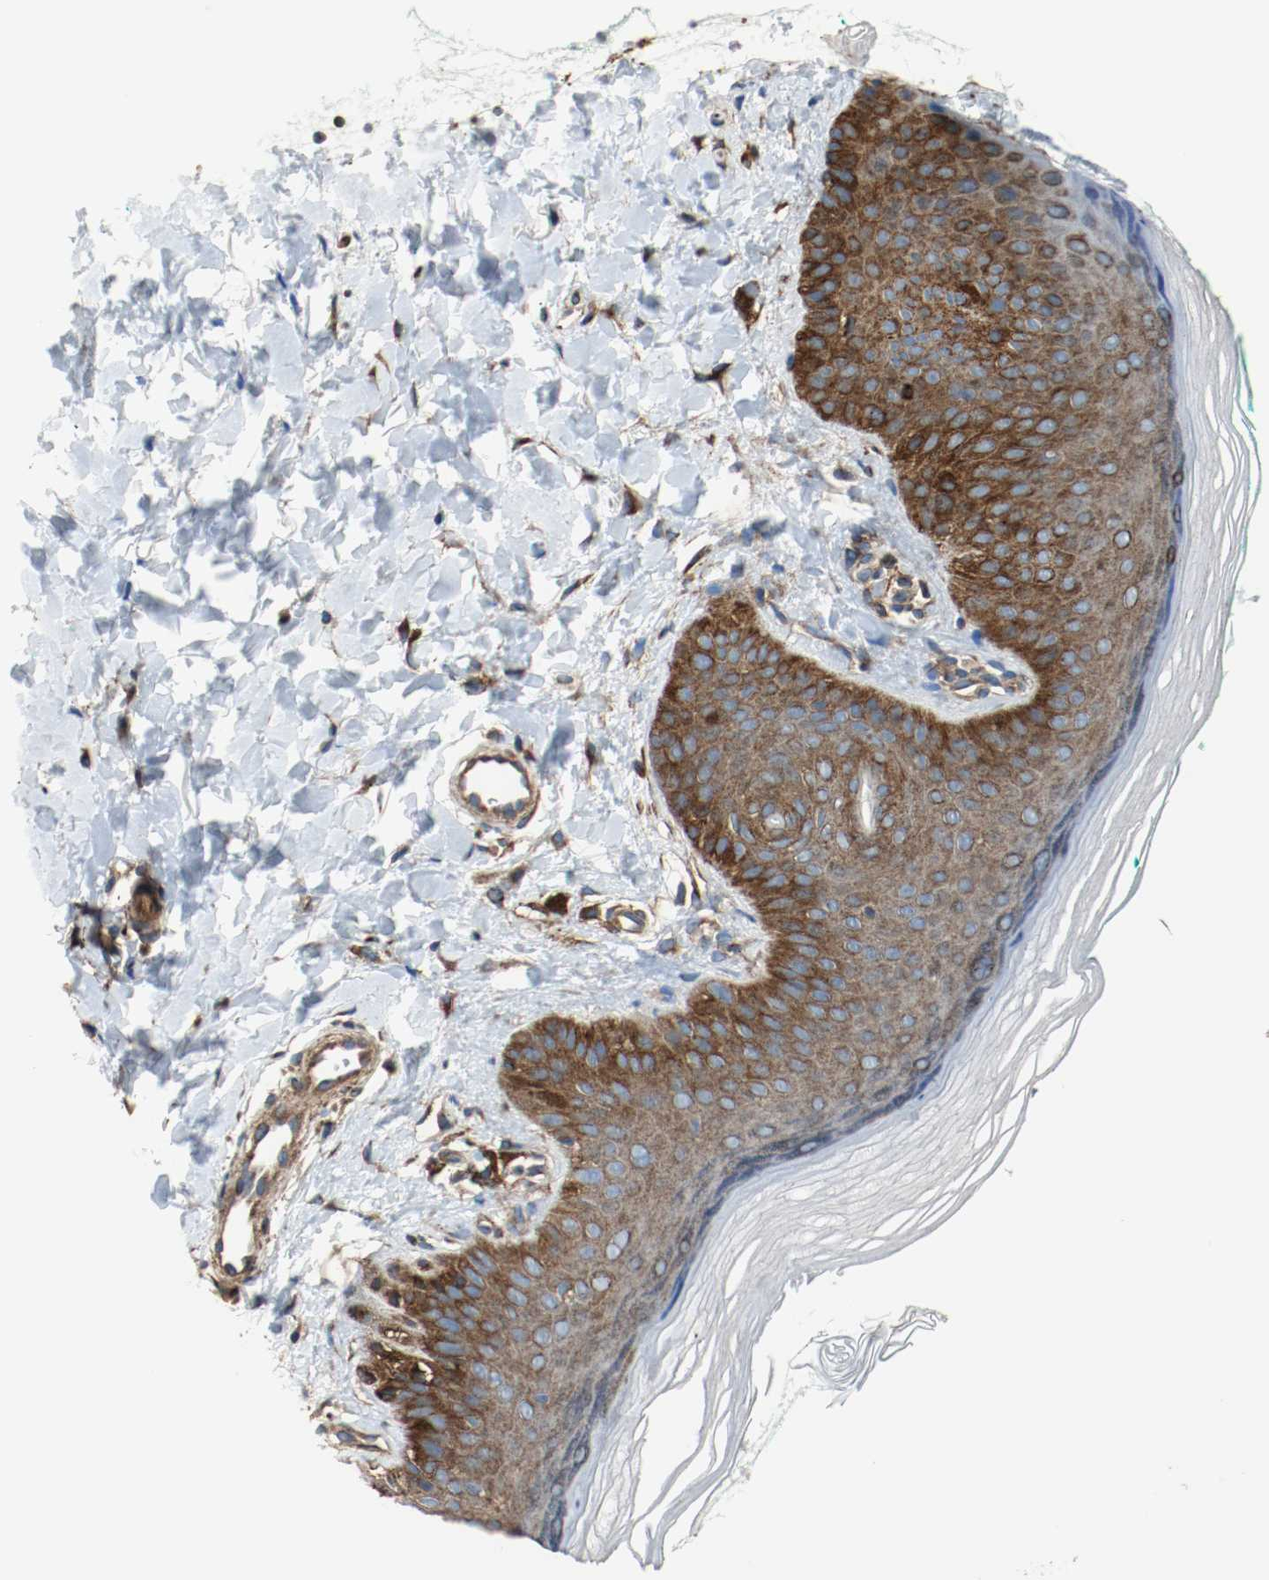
{"staining": {"intensity": "moderate", "quantity": ">75%", "location": "cytoplasmic/membranous"}, "tissue": "skin", "cell_type": "Fibroblasts", "image_type": "normal", "snomed": [{"axis": "morphology", "description": "Normal tissue, NOS"}, {"axis": "topography", "description": "Skin"}], "caption": "Skin stained with immunohistochemistry (IHC) reveals moderate cytoplasmic/membranous staining in approximately >75% of fibroblasts. The staining was performed using DAB (3,3'-diaminobenzidine), with brown indicating positive protein expression. Nuclei are stained blue with hematoxylin.", "gene": "TUBA3D", "patient": {"sex": "male", "age": 26}}